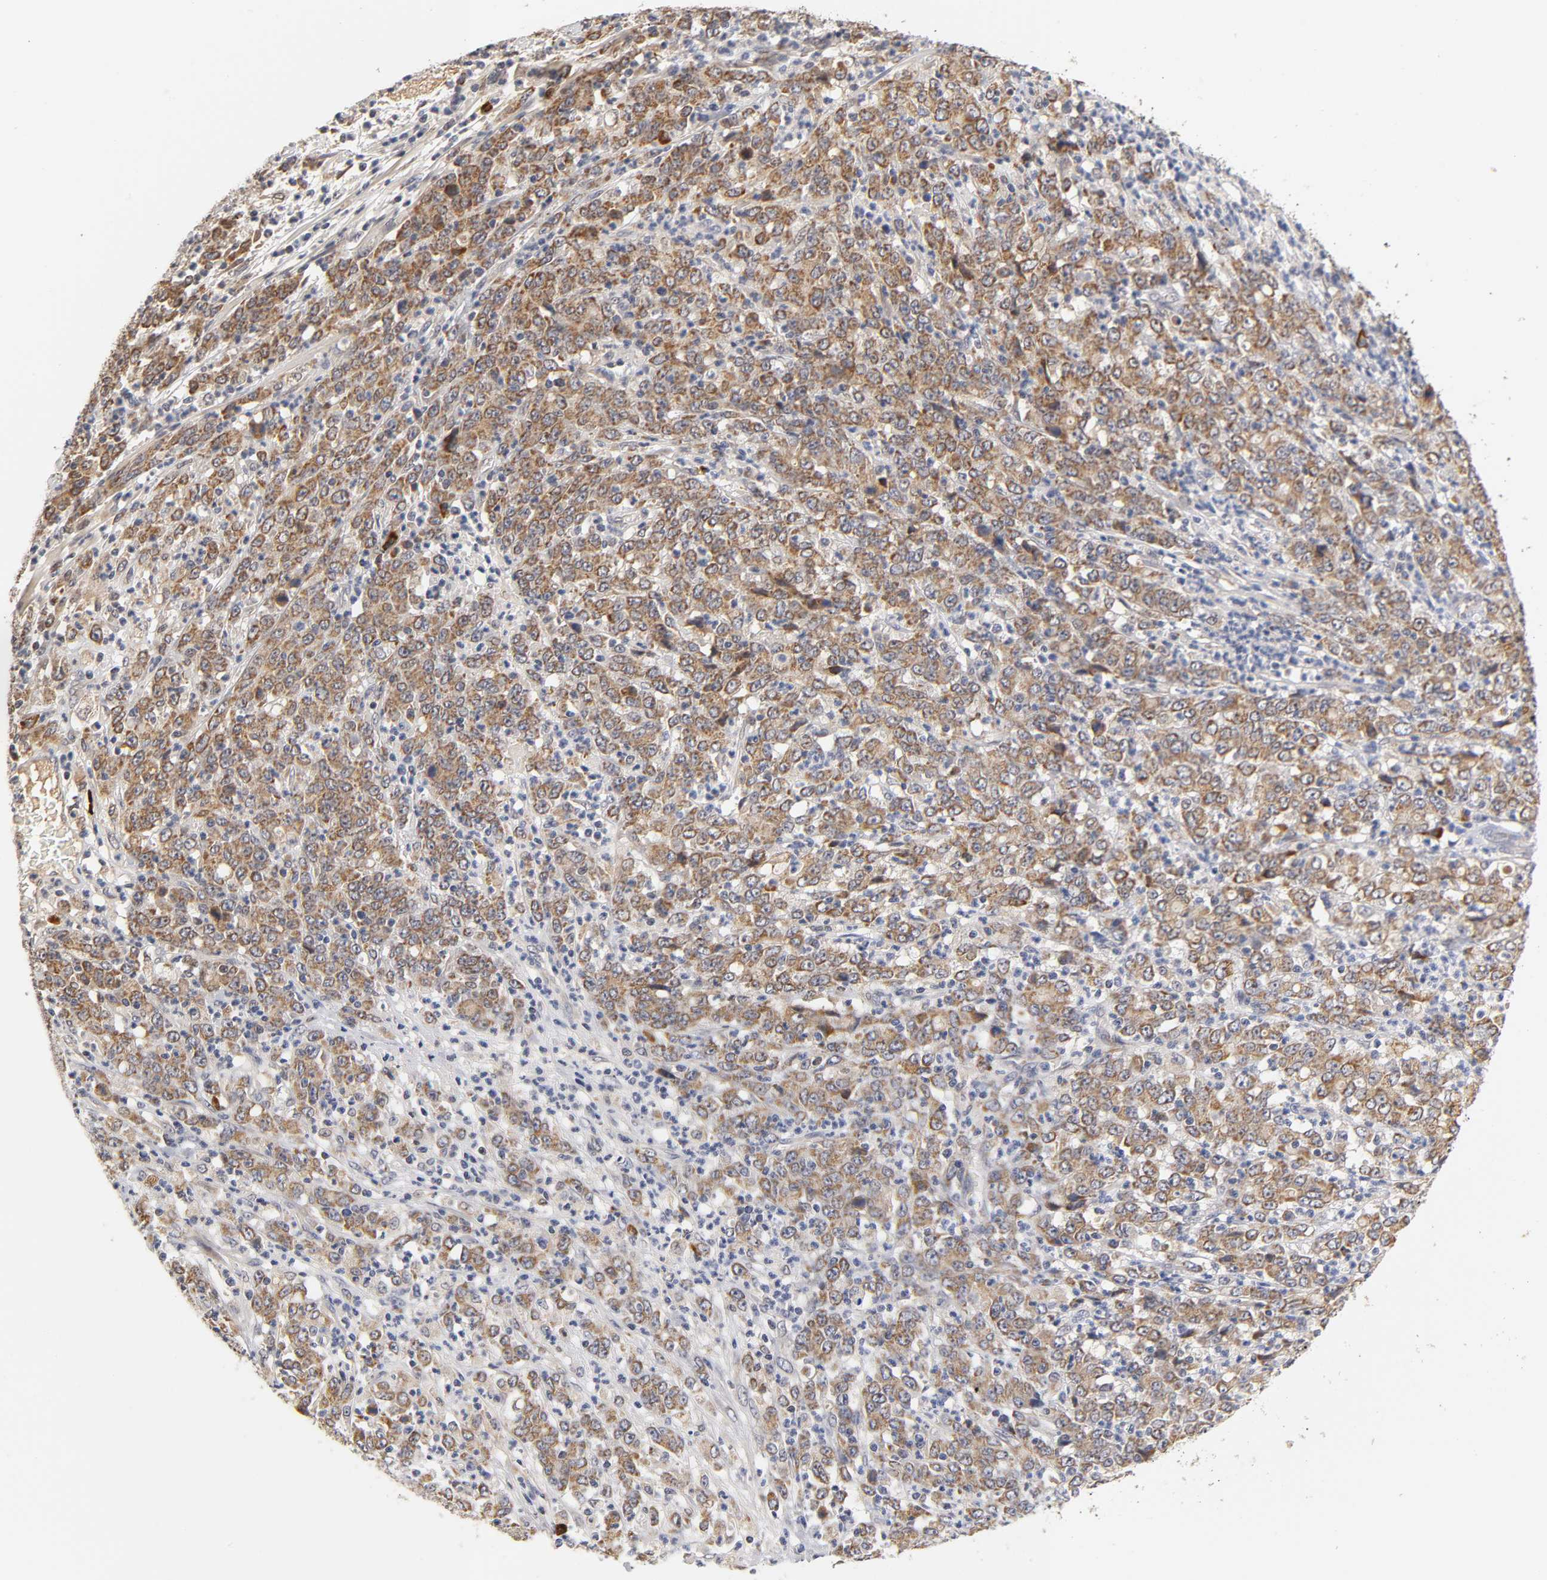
{"staining": {"intensity": "moderate", "quantity": ">75%", "location": "cytoplasmic/membranous"}, "tissue": "stomach cancer", "cell_type": "Tumor cells", "image_type": "cancer", "snomed": [{"axis": "morphology", "description": "Adenocarcinoma, NOS"}, {"axis": "topography", "description": "Stomach, lower"}], "caption": "A micrograph of human stomach cancer stained for a protein exhibits moderate cytoplasmic/membranous brown staining in tumor cells.", "gene": "GSTZ1", "patient": {"sex": "female", "age": 71}}